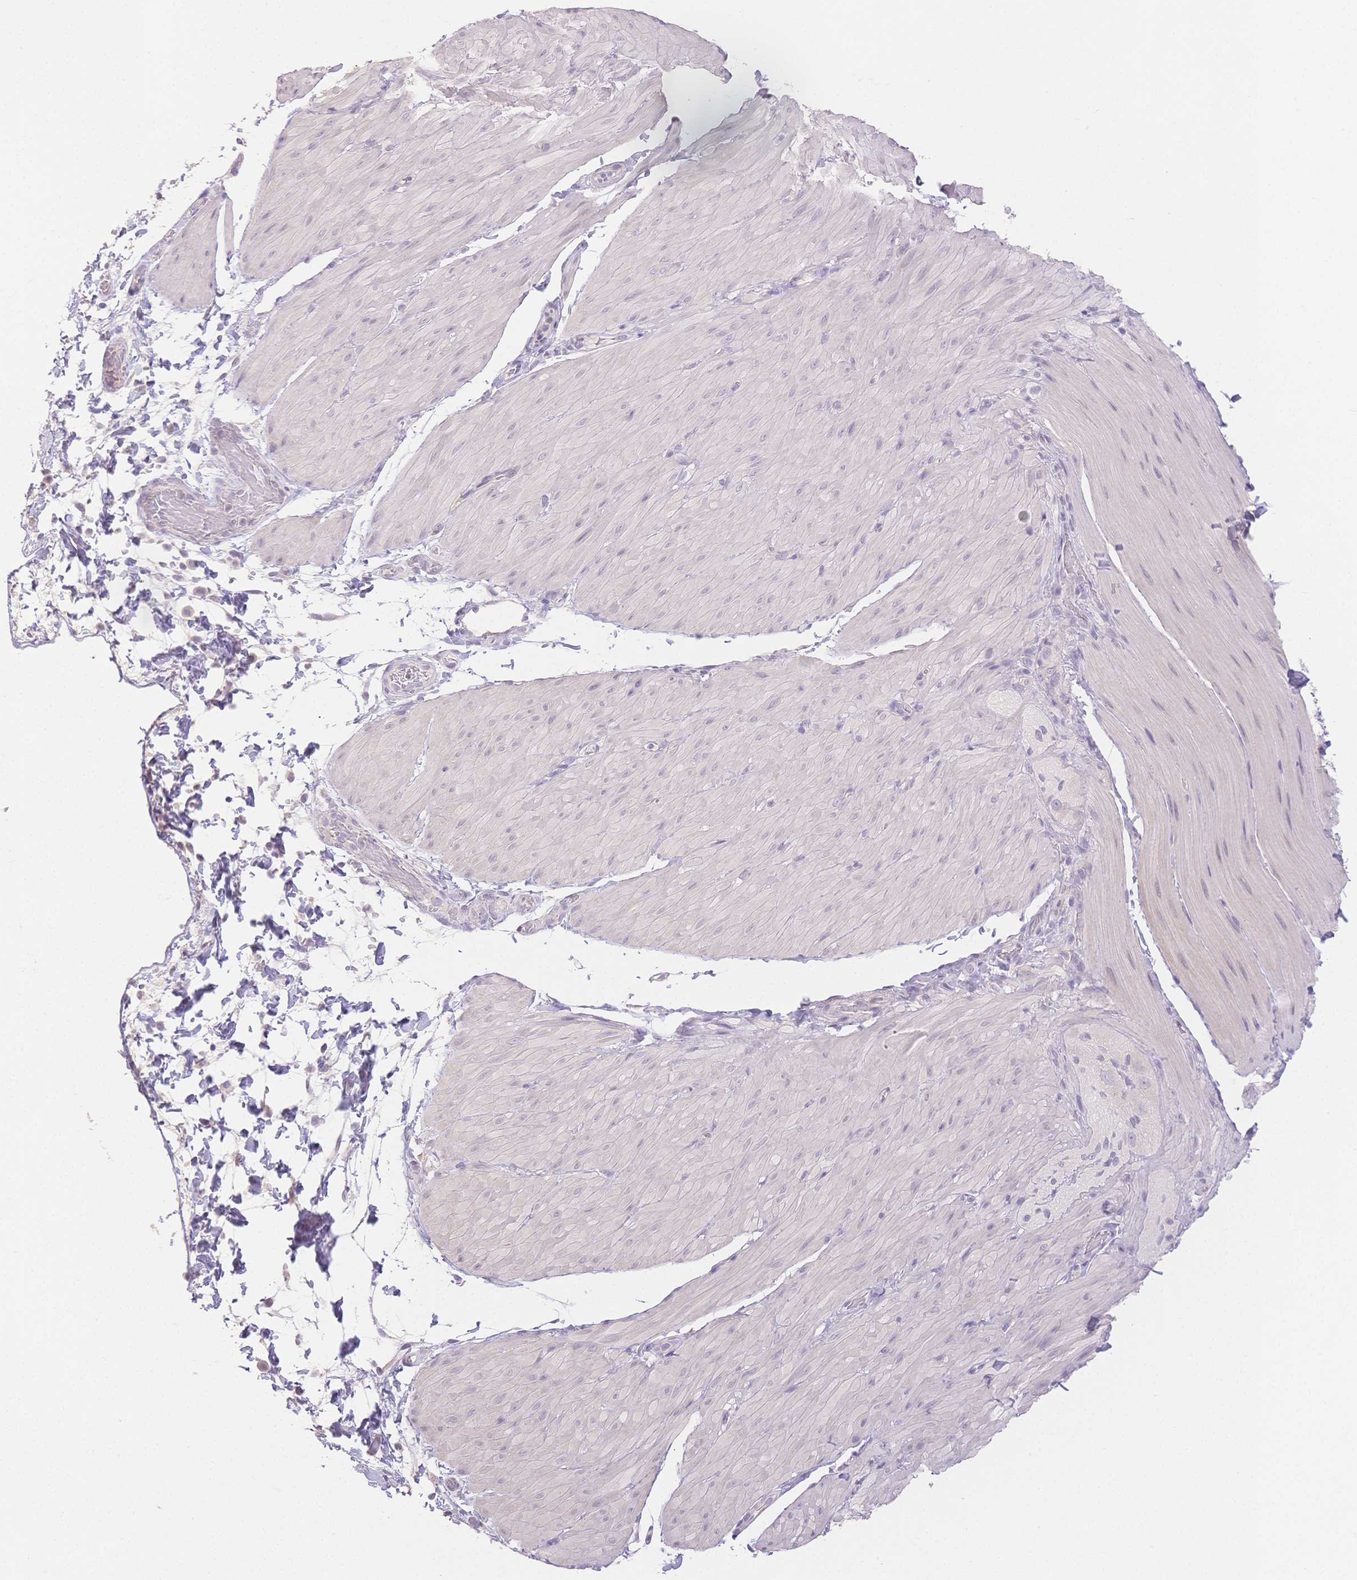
{"staining": {"intensity": "negative", "quantity": "none", "location": "none"}, "tissue": "smooth muscle", "cell_type": "Smooth muscle cells", "image_type": "normal", "snomed": [{"axis": "morphology", "description": "Normal tissue, NOS"}, {"axis": "topography", "description": "Smooth muscle"}, {"axis": "topography", "description": "Colon"}], "caption": "Smooth muscle cells show no significant protein staining in benign smooth muscle.", "gene": "SUV39H2", "patient": {"sex": "male", "age": 73}}